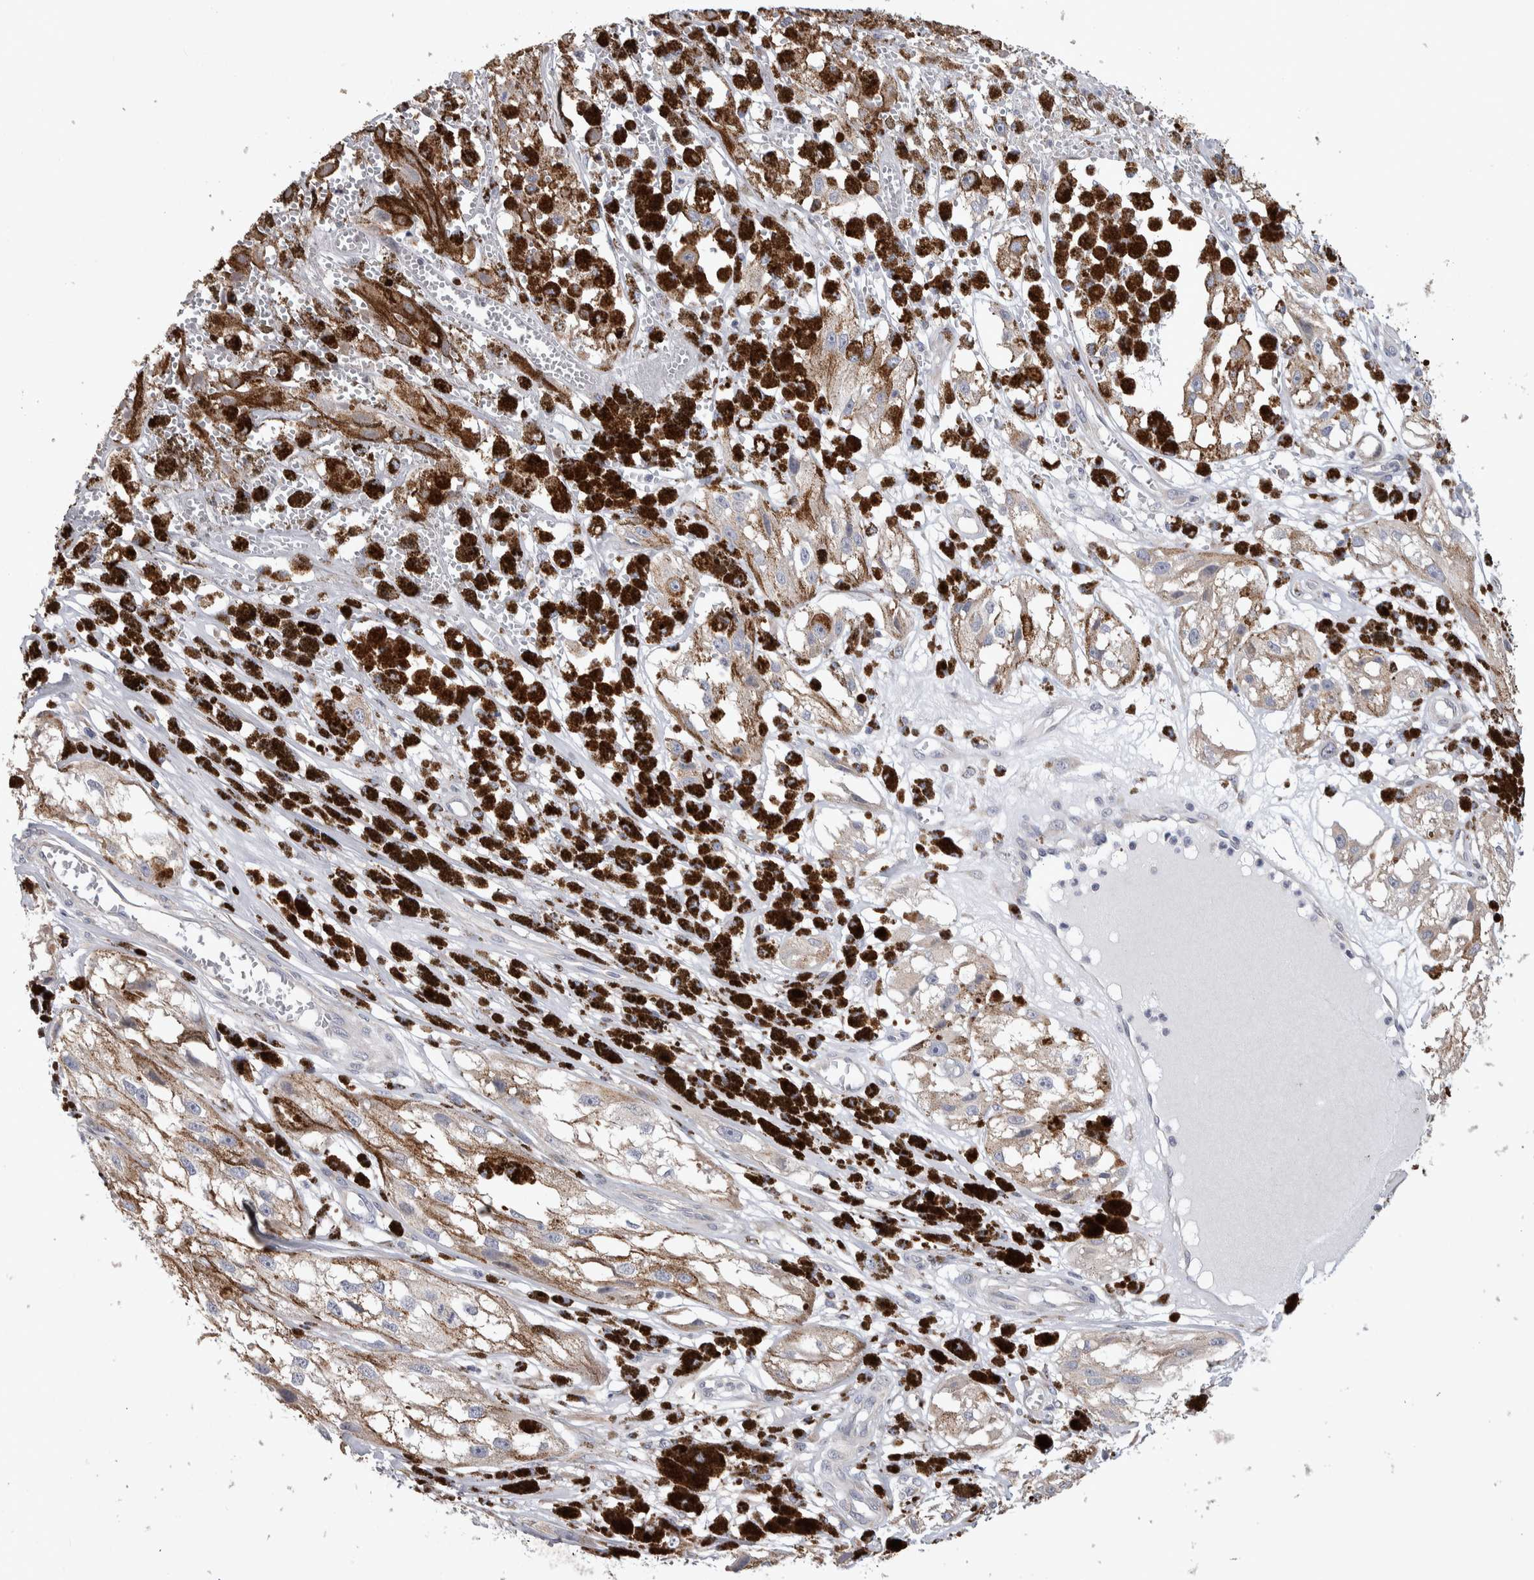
{"staining": {"intensity": "moderate", "quantity": ">75%", "location": "cytoplasmic/membranous"}, "tissue": "melanoma", "cell_type": "Tumor cells", "image_type": "cancer", "snomed": [{"axis": "morphology", "description": "Malignant melanoma, NOS"}, {"axis": "topography", "description": "Skin"}], "caption": "Immunohistochemical staining of melanoma shows moderate cytoplasmic/membranous protein staining in approximately >75% of tumor cells. (DAB IHC, brown staining for protein, blue staining for nuclei).", "gene": "IBTK", "patient": {"sex": "male", "age": 88}}